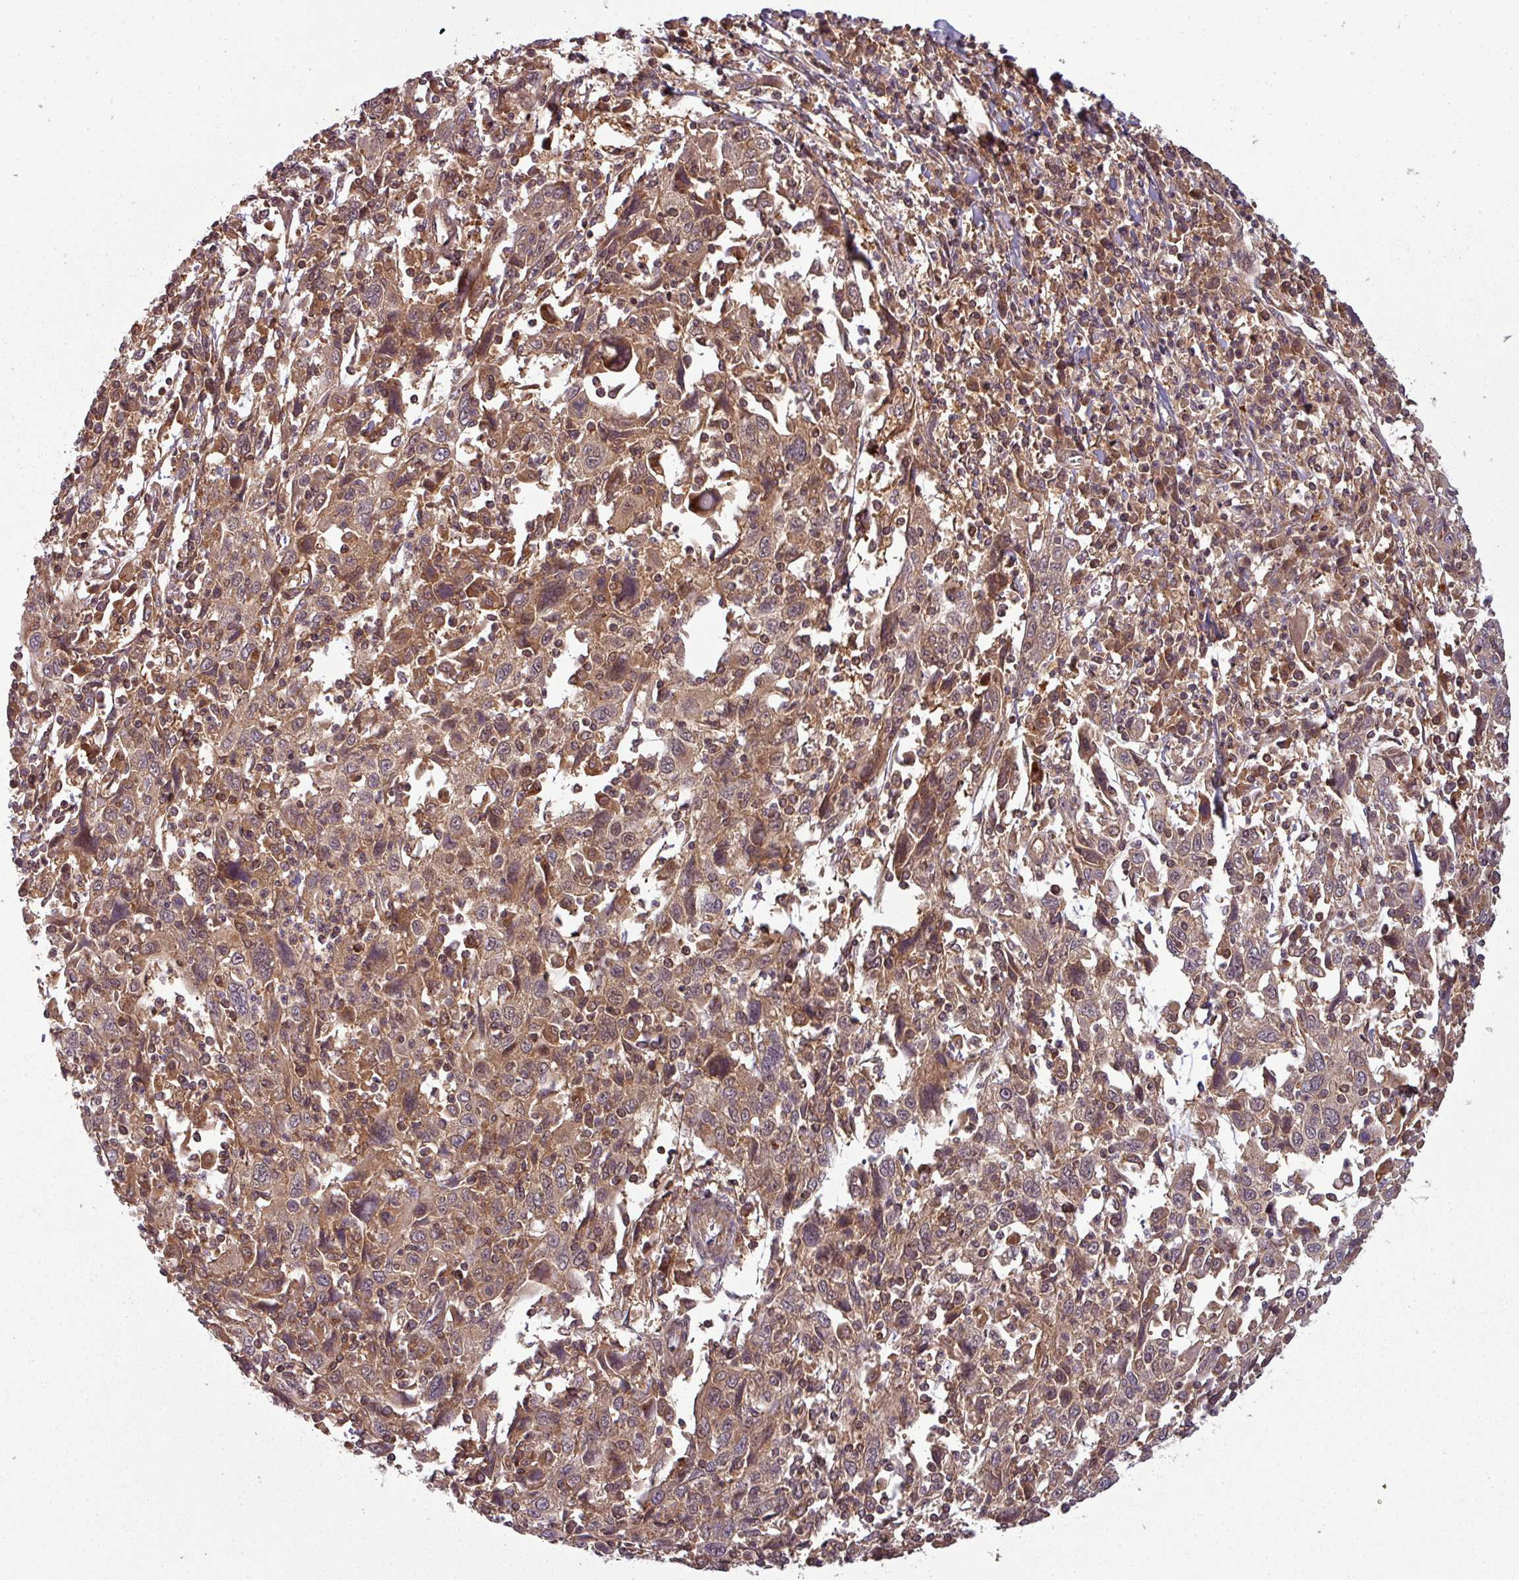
{"staining": {"intensity": "moderate", "quantity": ">75%", "location": "cytoplasmic/membranous,nuclear"}, "tissue": "cervical cancer", "cell_type": "Tumor cells", "image_type": "cancer", "snomed": [{"axis": "morphology", "description": "Squamous cell carcinoma, NOS"}, {"axis": "topography", "description": "Cervix"}], "caption": "Cervical cancer (squamous cell carcinoma) stained with a brown dye displays moderate cytoplasmic/membranous and nuclear positive expression in approximately >75% of tumor cells.", "gene": "GSKIP", "patient": {"sex": "female", "age": 46}}